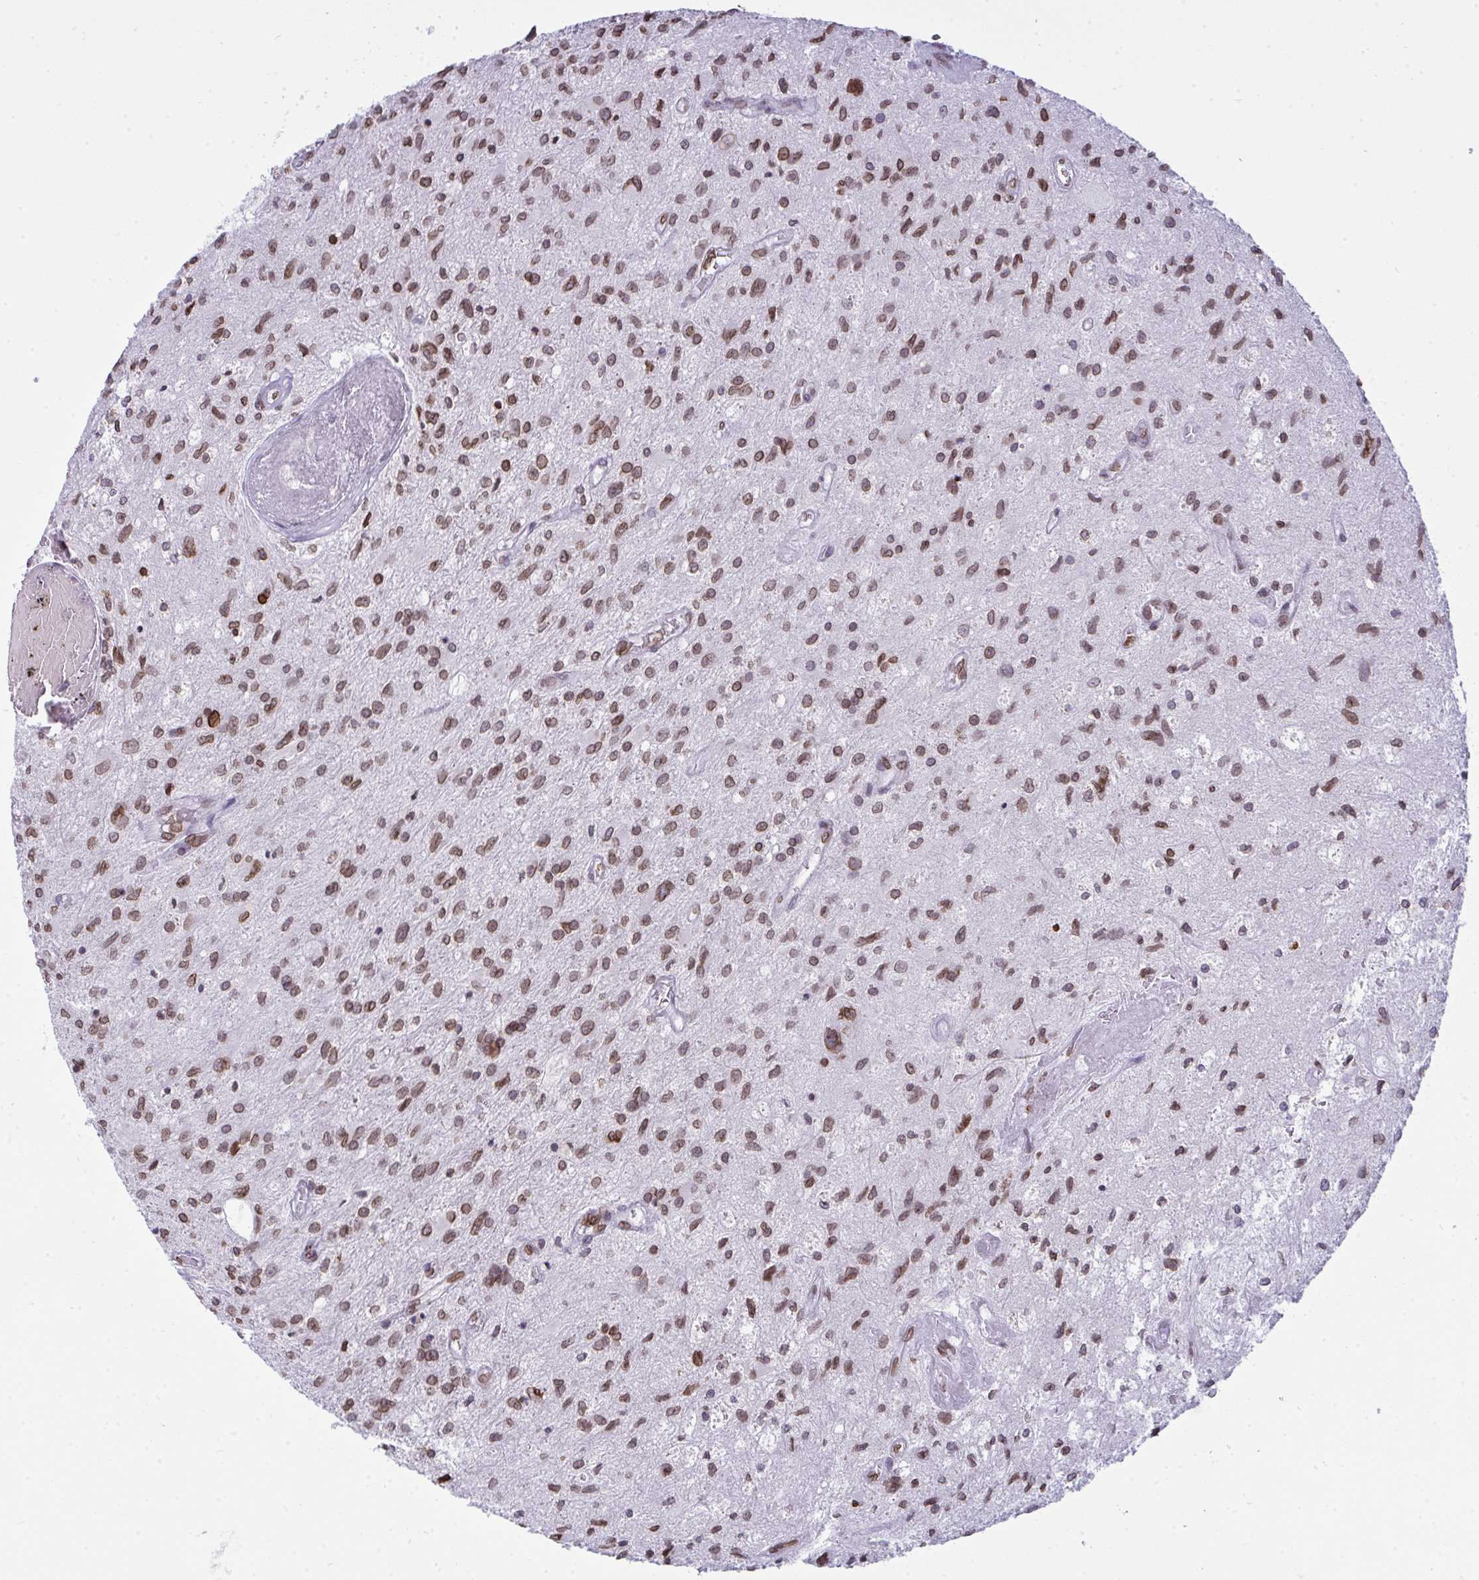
{"staining": {"intensity": "moderate", "quantity": "25%-75%", "location": "cytoplasmic/membranous,nuclear"}, "tissue": "glioma", "cell_type": "Tumor cells", "image_type": "cancer", "snomed": [{"axis": "morphology", "description": "Glioma, malignant, High grade"}, {"axis": "topography", "description": "Brain"}], "caption": "Moderate cytoplasmic/membranous and nuclear positivity is identified in about 25%-75% of tumor cells in high-grade glioma (malignant).", "gene": "LMNB2", "patient": {"sex": "female", "age": 70}}